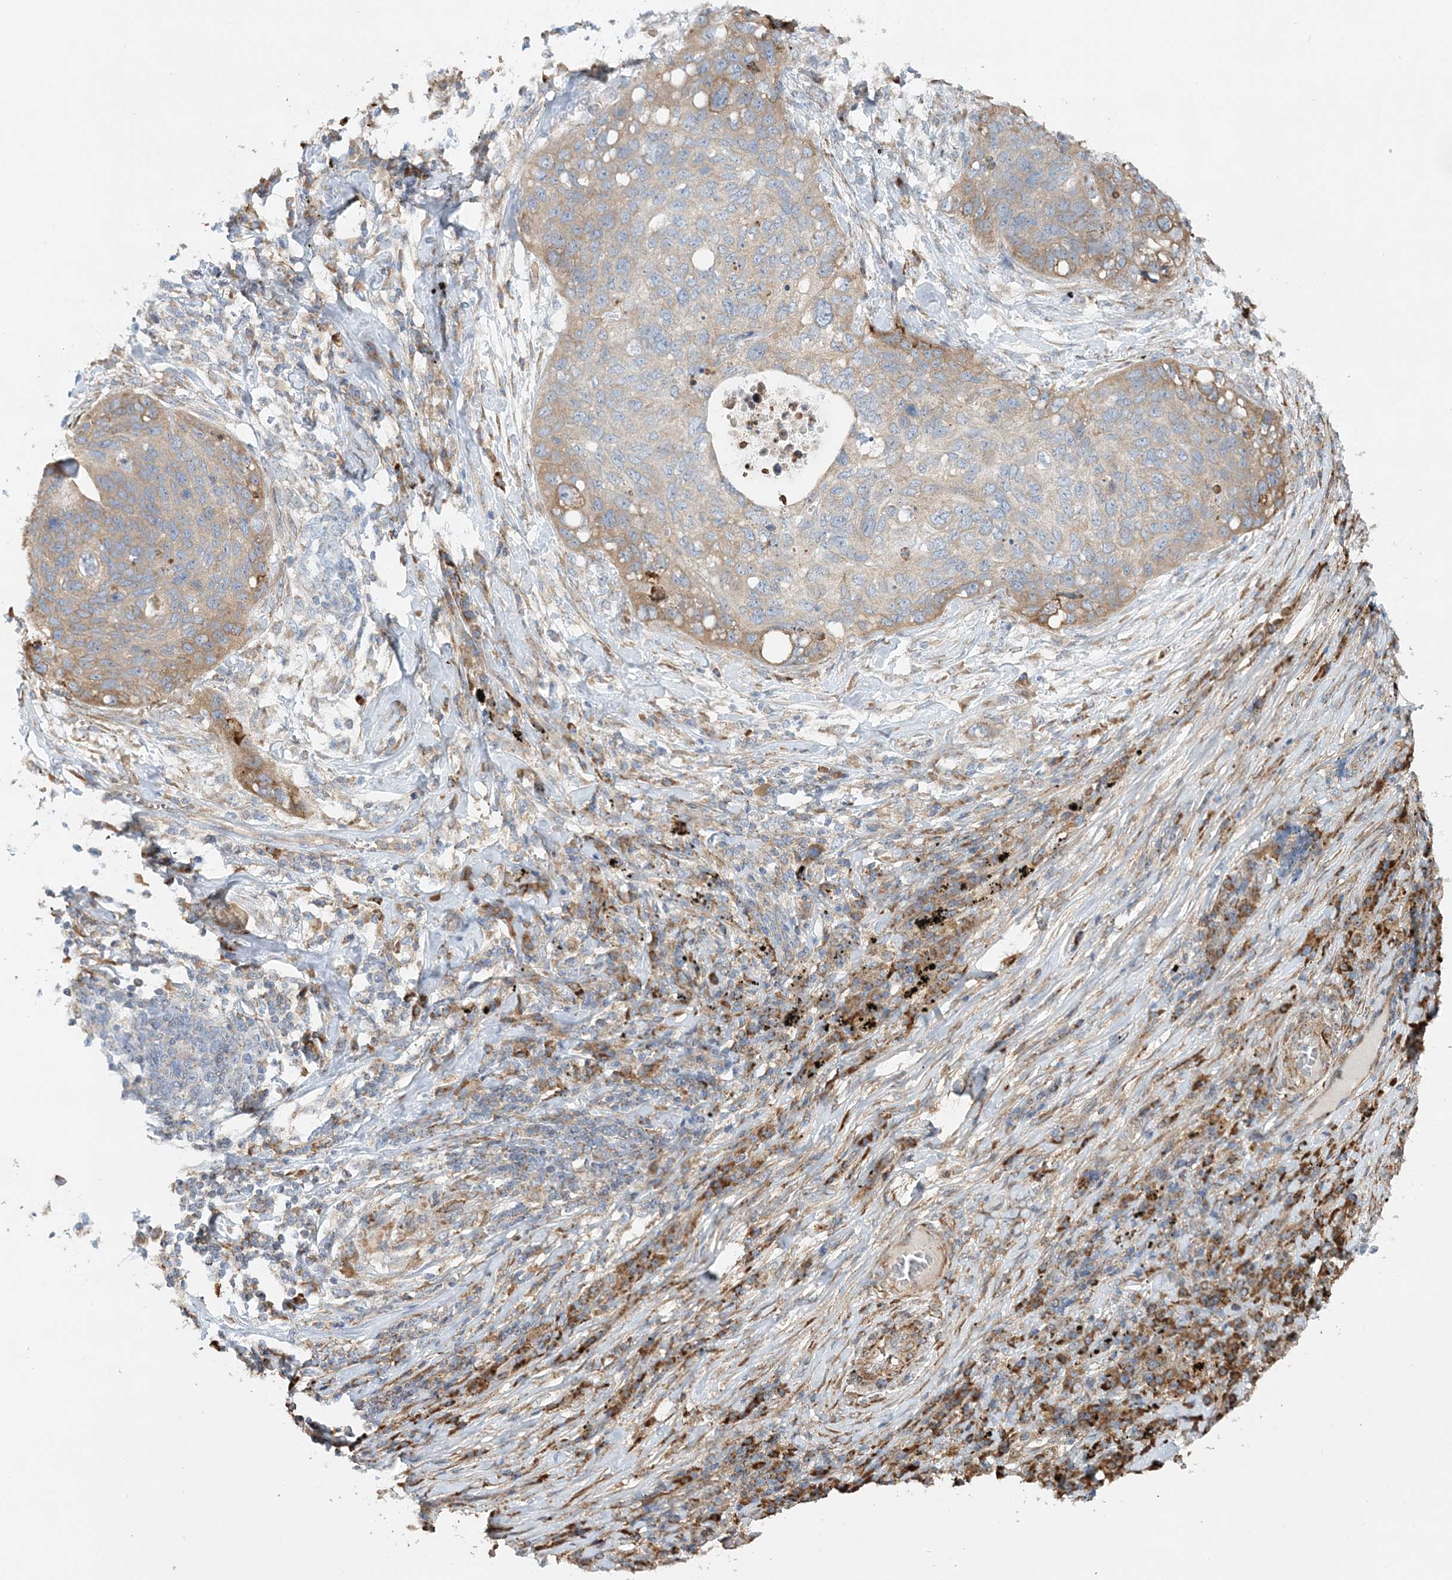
{"staining": {"intensity": "weak", "quantity": "<25%", "location": "cytoplasmic/membranous"}, "tissue": "lung cancer", "cell_type": "Tumor cells", "image_type": "cancer", "snomed": [{"axis": "morphology", "description": "Squamous cell carcinoma, NOS"}, {"axis": "topography", "description": "Lung"}], "caption": "Image shows no significant protein positivity in tumor cells of lung cancer.", "gene": "ZFYVE16", "patient": {"sex": "female", "age": 63}}